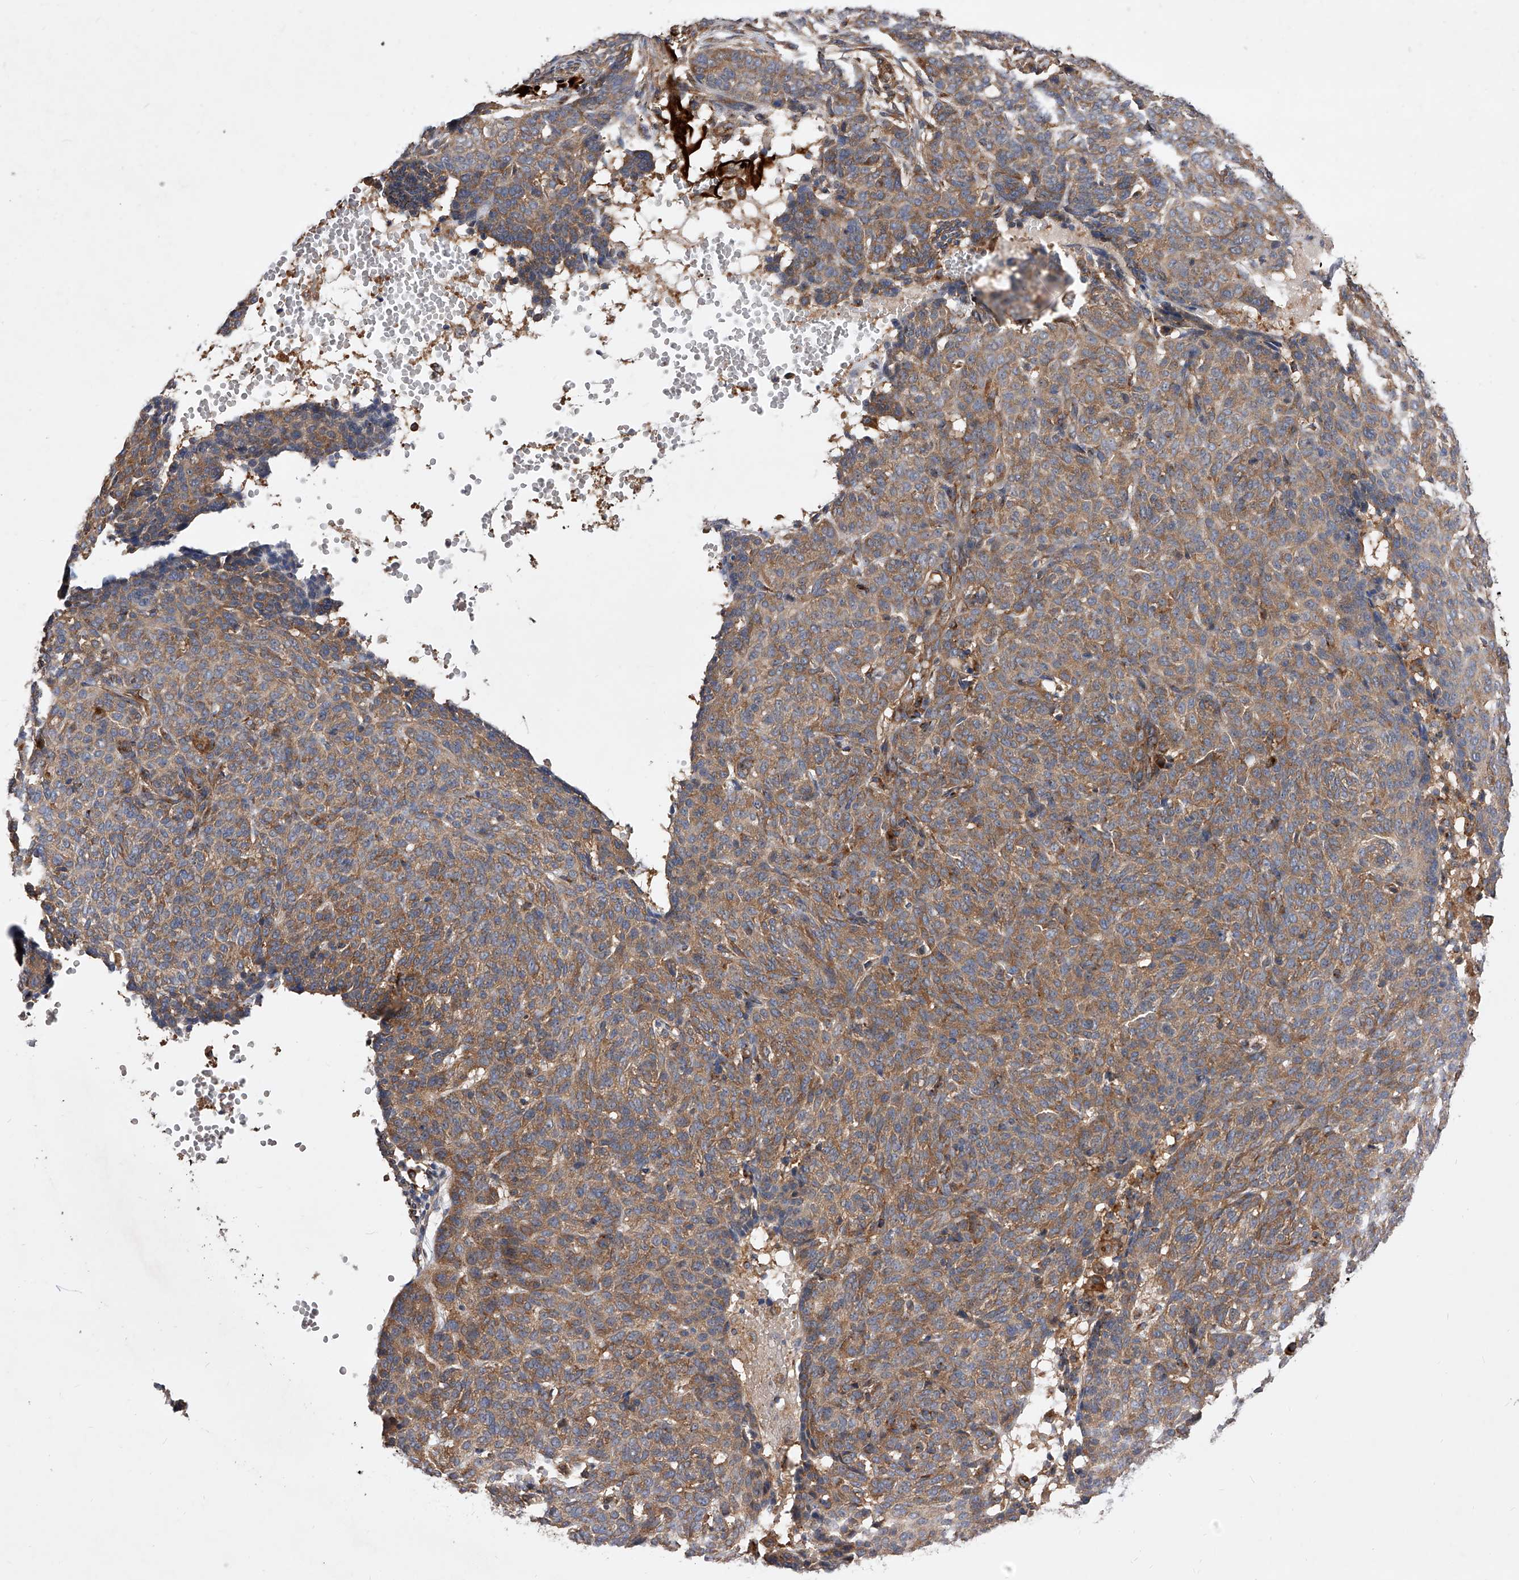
{"staining": {"intensity": "moderate", "quantity": ">75%", "location": "cytoplasmic/membranous"}, "tissue": "skin cancer", "cell_type": "Tumor cells", "image_type": "cancer", "snomed": [{"axis": "morphology", "description": "Basal cell carcinoma"}, {"axis": "topography", "description": "Skin"}], "caption": "About >75% of tumor cells in human skin basal cell carcinoma show moderate cytoplasmic/membranous protein staining as visualized by brown immunohistochemical staining.", "gene": "CFAP410", "patient": {"sex": "male", "age": 85}}